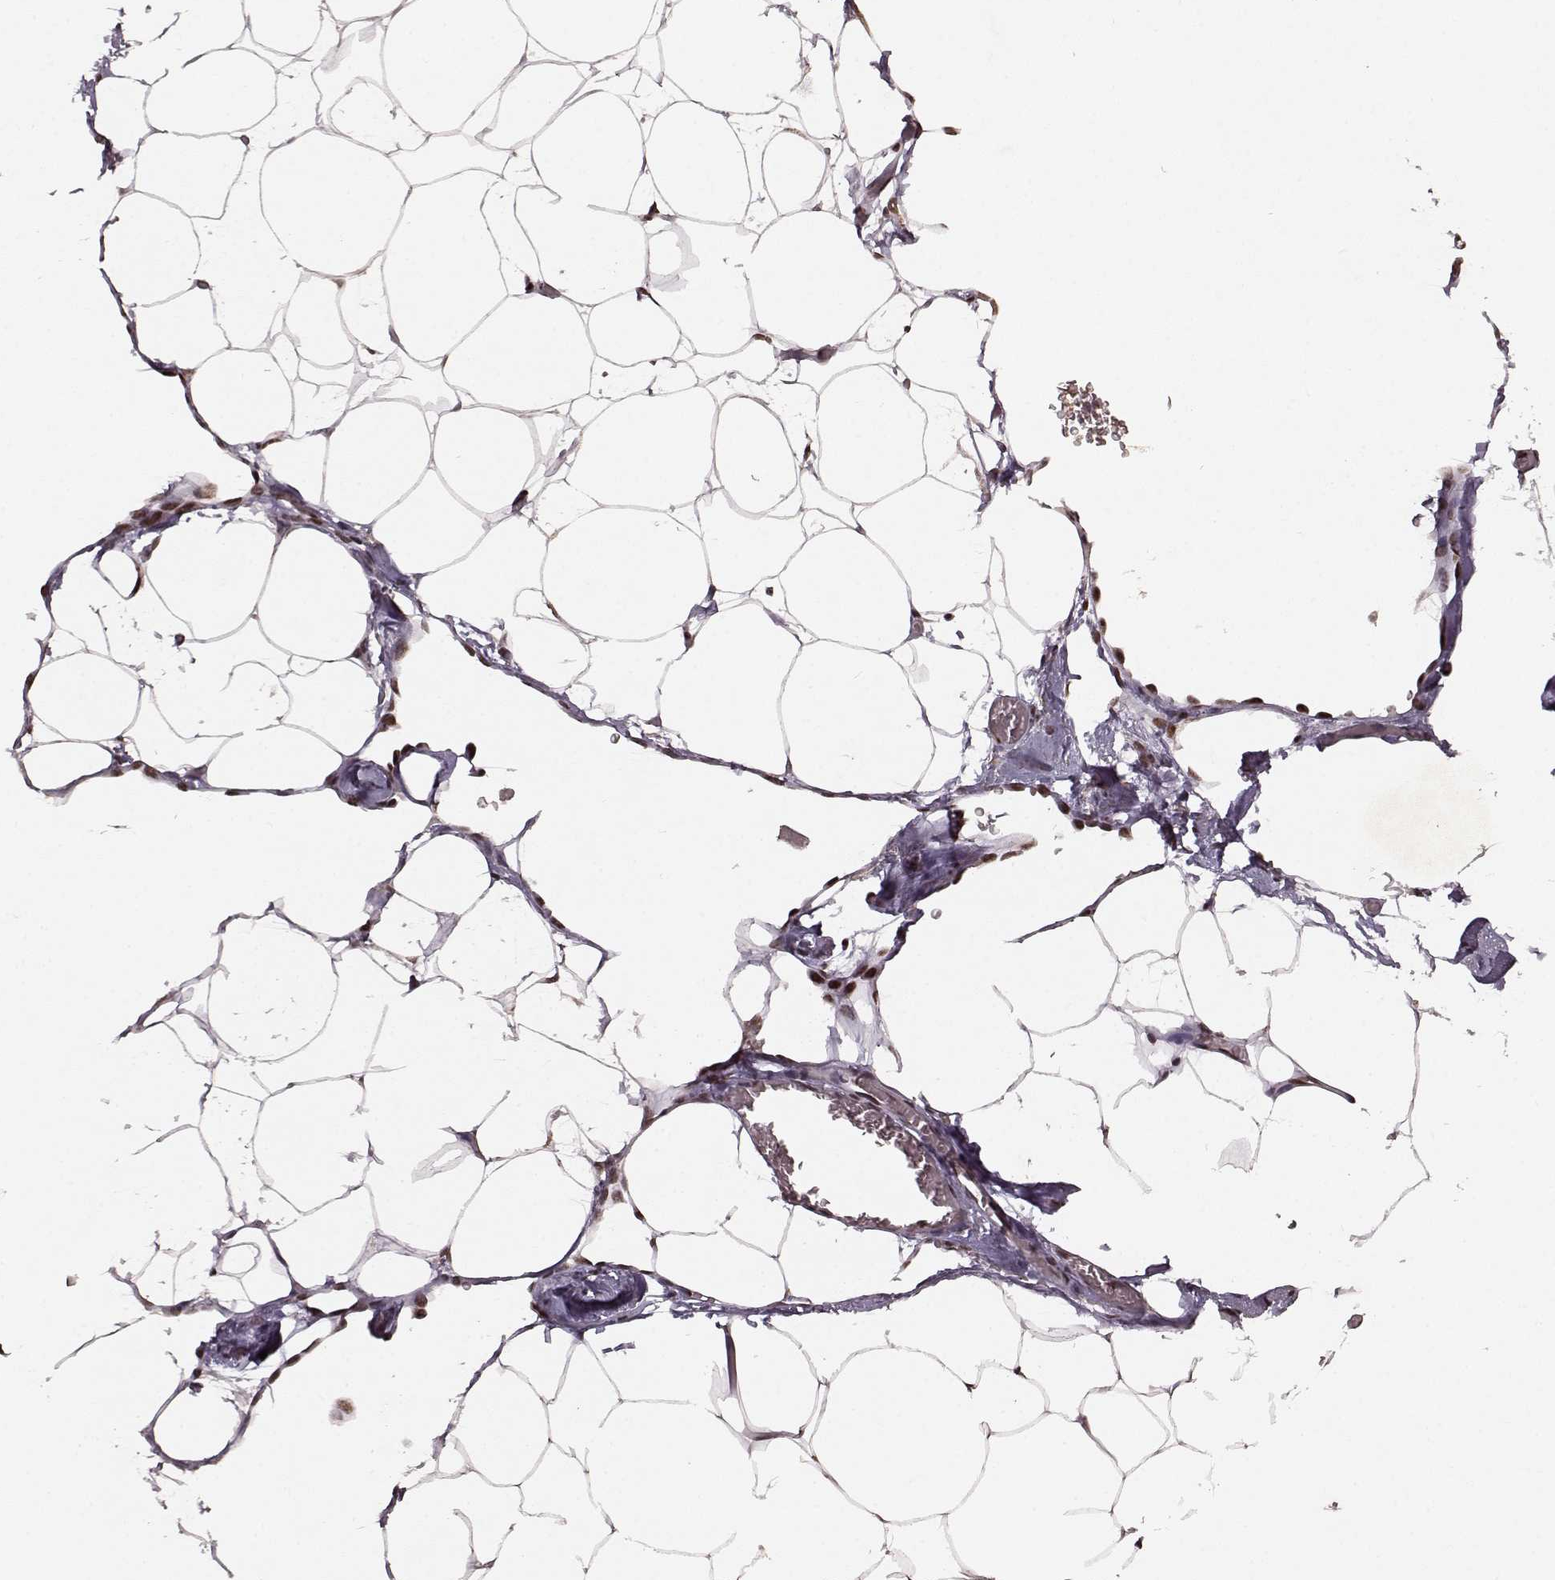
{"staining": {"intensity": "weak", "quantity": ">75%", "location": "nuclear"}, "tissue": "adipose tissue", "cell_type": "Adipocytes", "image_type": "normal", "snomed": [{"axis": "morphology", "description": "Normal tissue, NOS"}, {"axis": "topography", "description": "Adipose tissue"}], "caption": "Brown immunohistochemical staining in benign adipose tissue shows weak nuclear expression in about >75% of adipocytes.", "gene": "RRAGD", "patient": {"sex": "male", "age": 57}}